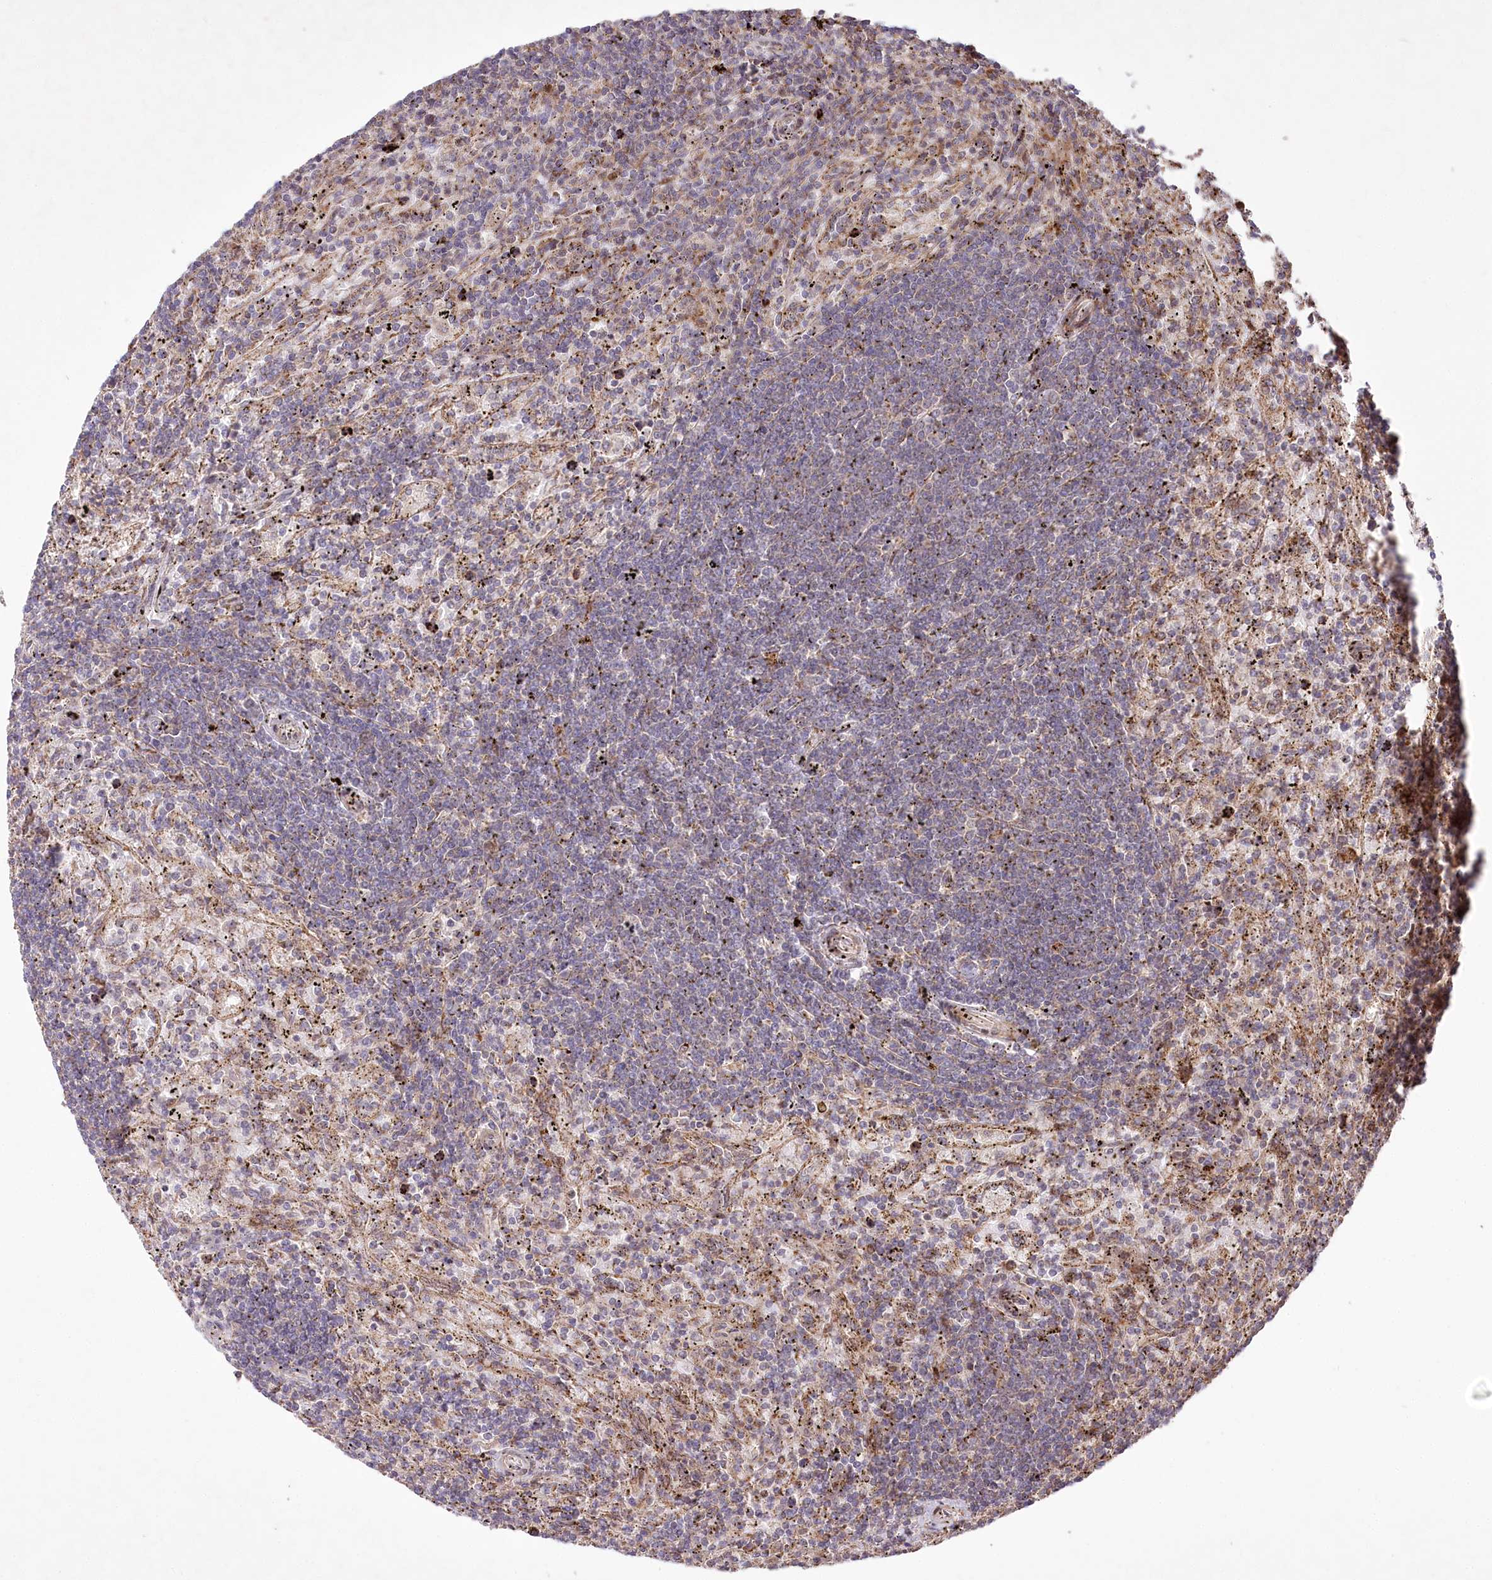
{"staining": {"intensity": "negative", "quantity": "none", "location": "none"}, "tissue": "lymphoma", "cell_type": "Tumor cells", "image_type": "cancer", "snomed": [{"axis": "morphology", "description": "Malignant lymphoma, non-Hodgkin's type, Low grade"}, {"axis": "topography", "description": "Spleen"}], "caption": "IHC photomicrograph of low-grade malignant lymphoma, non-Hodgkin's type stained for a protein (brown), which displays no positivity in tumor cells.", "gene": "PSTK", "patient": {"sex": "male", "age": 76}}